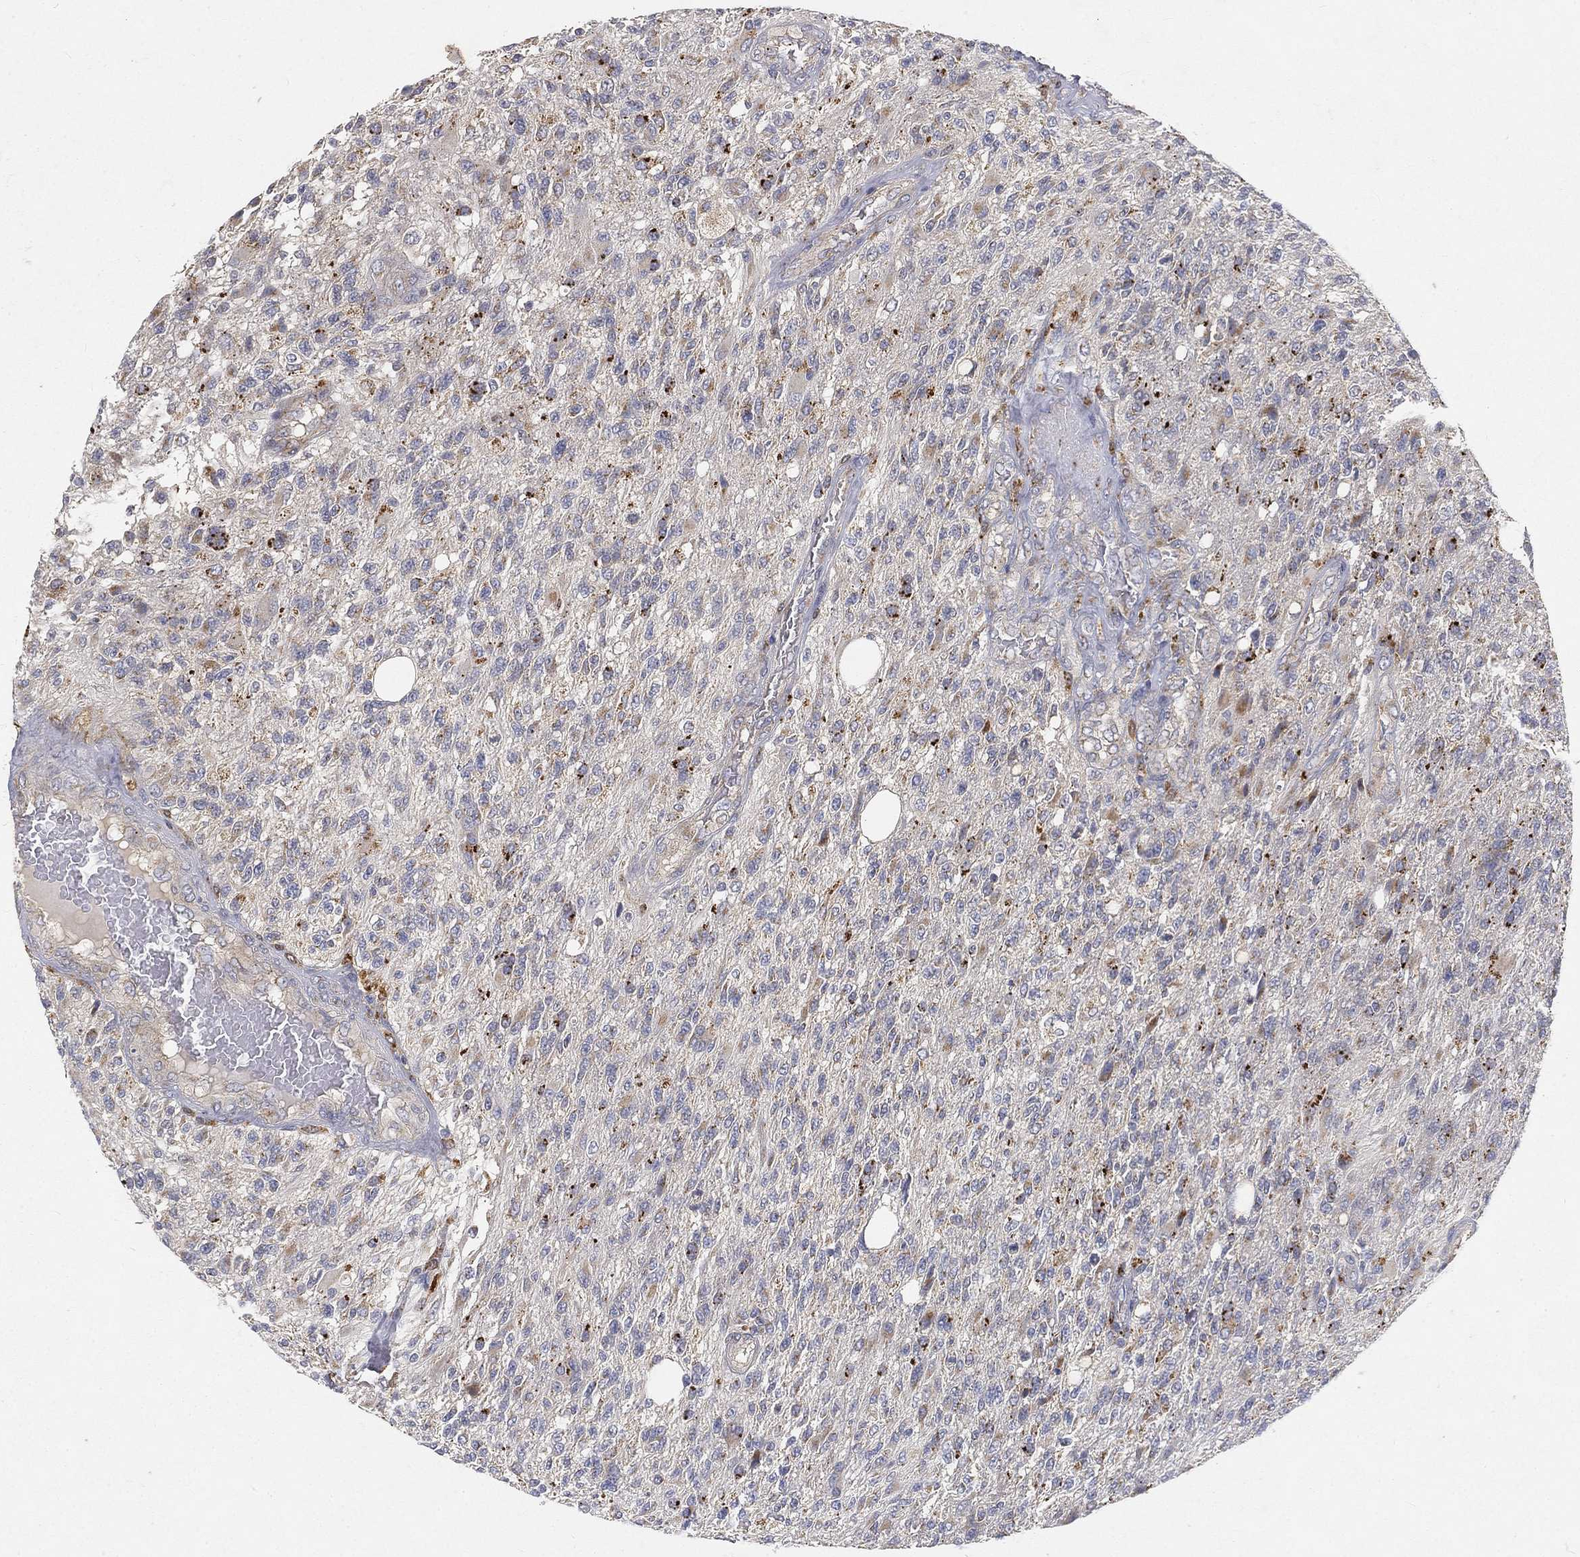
{"staining": {"intensity": "strong", "quantity": "<25%", "location": "cytoplasmic/membranous"}, "tissue": "glioma", "cell_type": "Tumor cells", "image_type": "cancer", "snomed": [{"axis": "morphology", "description": "Glioma, malignant, High grade"}, {"axis": "topography", "description": "Brain"}], "caption": "Immunohistochemical staining of human glioma exhibits strong cytoplasmic/membranous protein staining in approximately <25% of tumor cells.", "gene": "CTSL", "patient": {"sex": "male", "age": 56}}